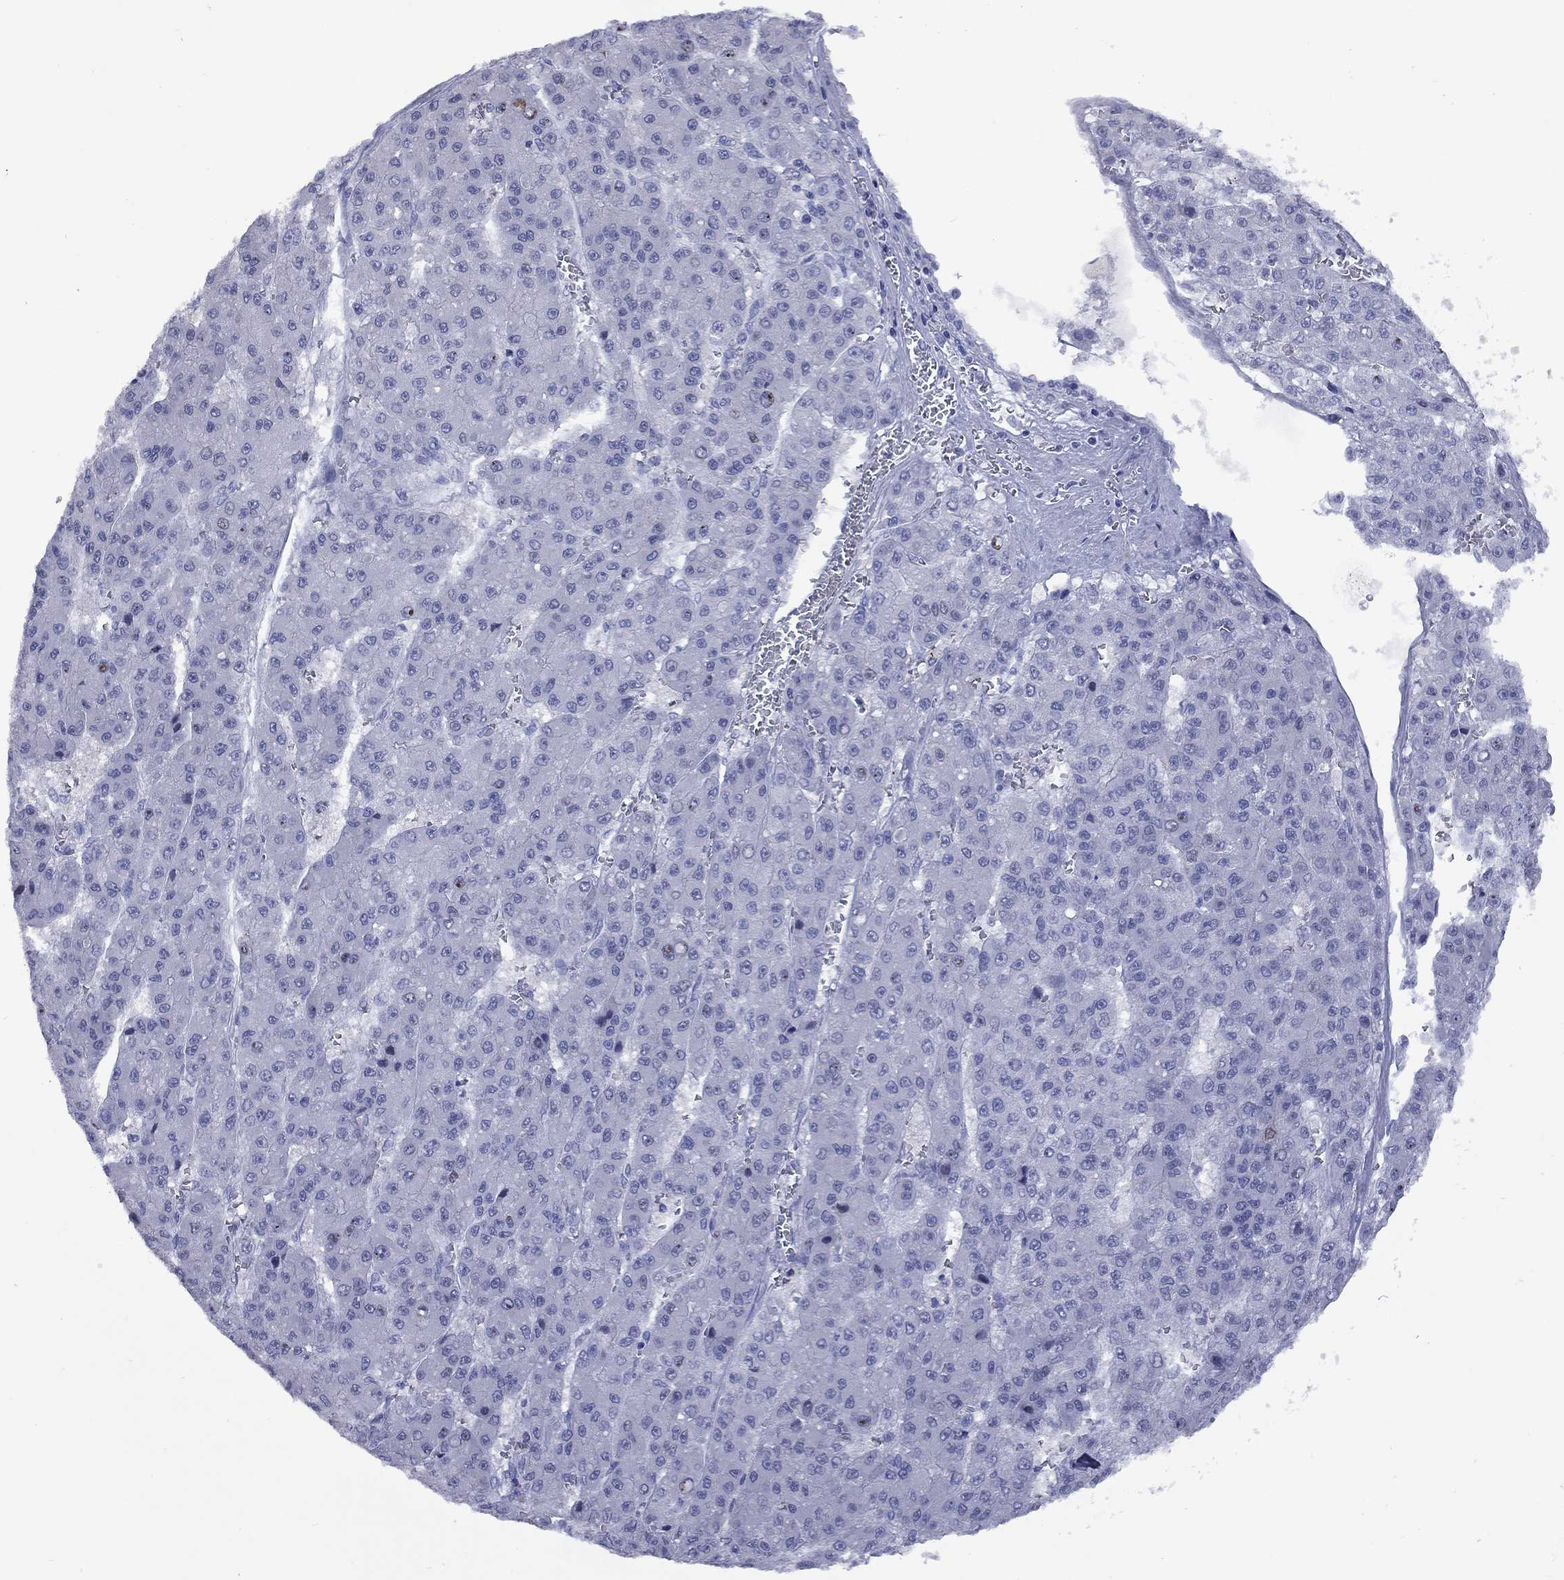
{"staining": {"intensity": "negative", "quantity": "none", "location": "none"}, "tissue": "liver cancer", "cell_type": "Tumor cells", "image_type": "cancer", "snomed": [{"axis": "morphology", "description": "Carcinoma, Hepatocellular, NOS"}, {"axis": "topography", "description": "Liver"}], "caption": "Immunohistochemistry of human liver hepatocellular carcinoma displays no expression in tumor cells.", "gene": "CCNA1", "patient": {"sex": "male", "age": 70}}